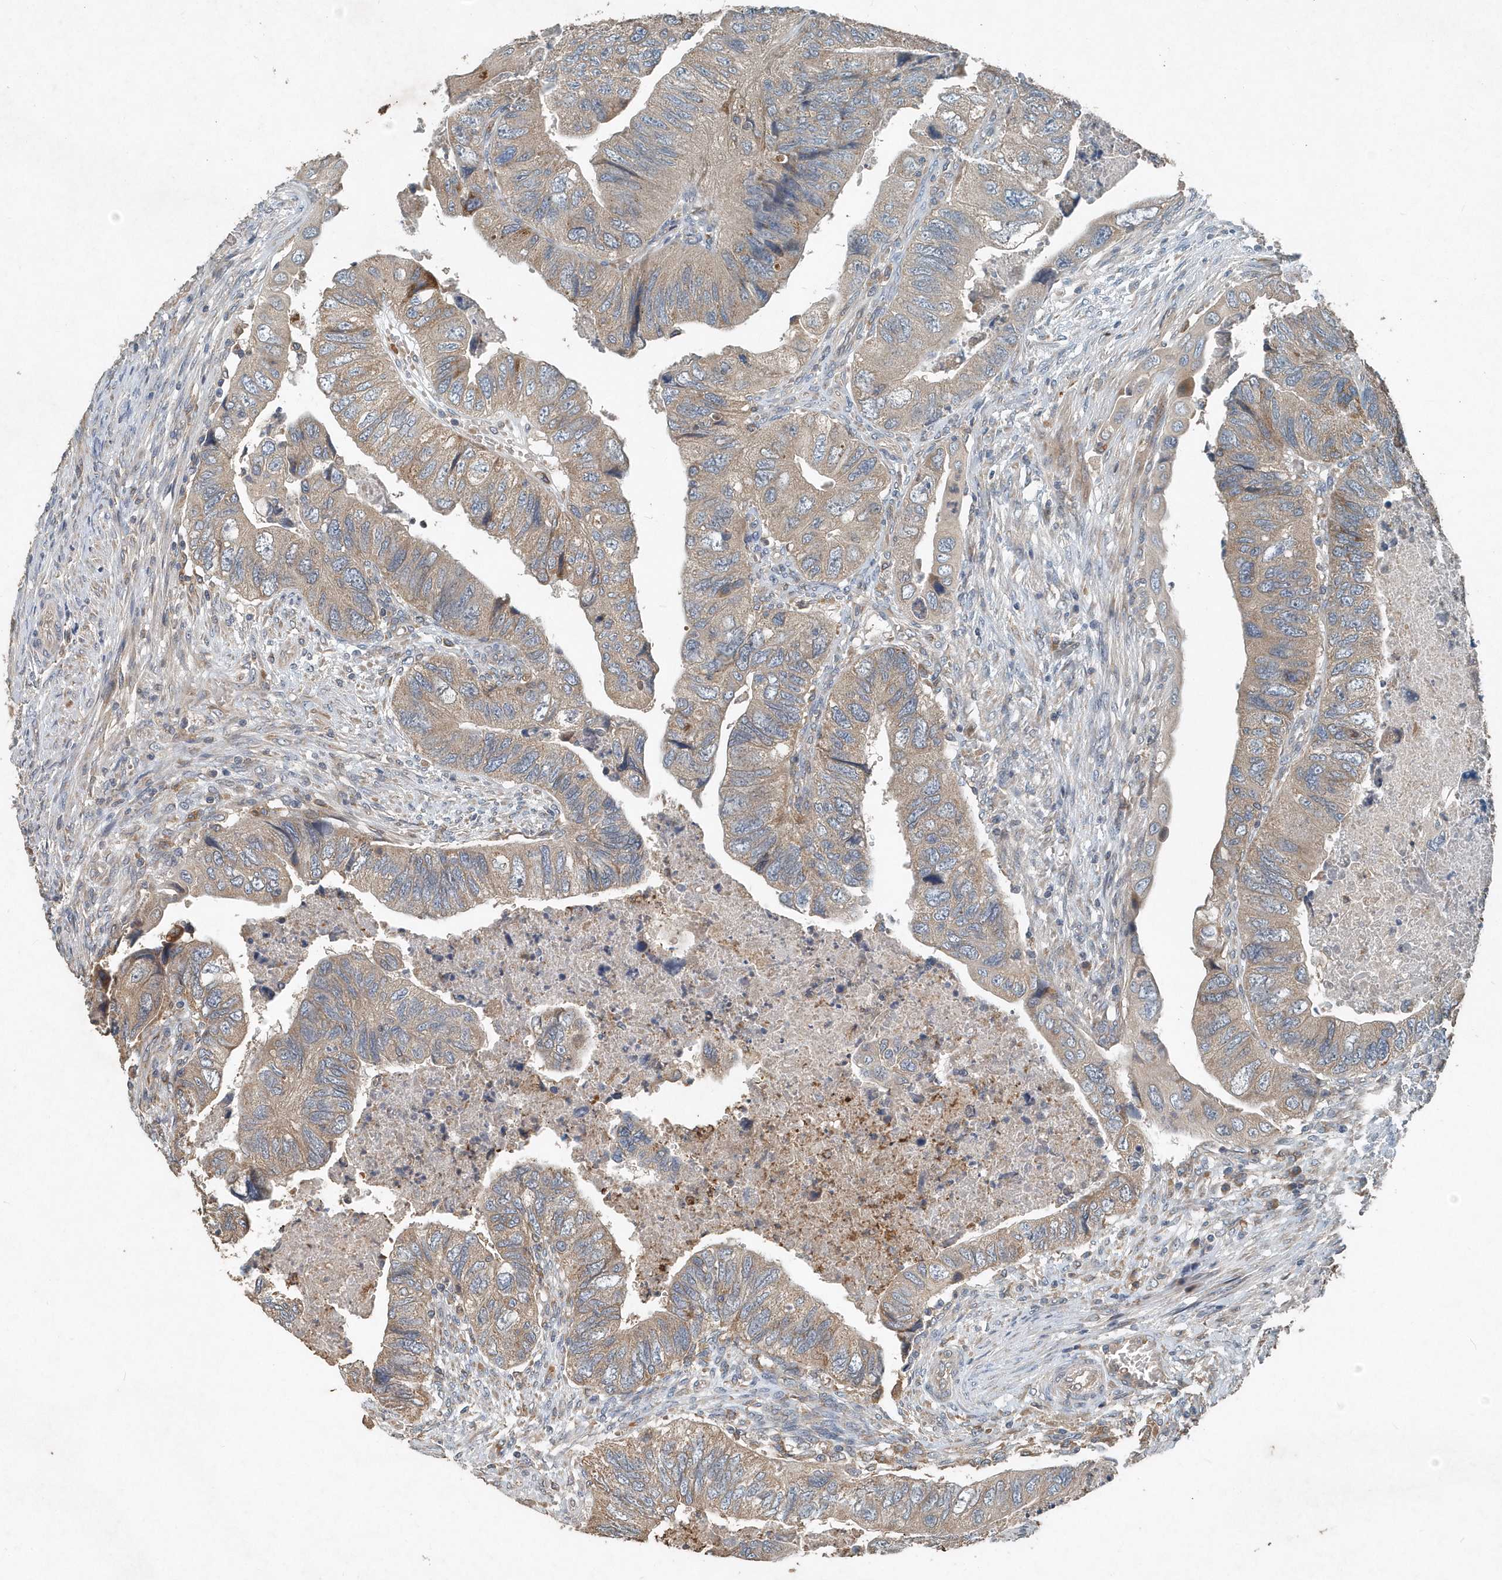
{"staining": {"intensity": "weak", "quantity": ">75%", "location": "cytoplasmic/membranous"}, "tissue": "colorectal cancer", "cell_type": "Tumor cells", "image_type": "cancer", "snomed": [{"axis": "morphology", "description": "Adenocarcinoma, NOS"}, {"axis": "topography", "description": "Rectum"}], "caption": "There is low levels of weak cytoplasmic/membranous staining in tumor cells of colorectal cancer (adenocarcinoma), as demonstrated by immunohistochemical staining (brown color).", "gene": "SCFD2", "patient": {"sex": "male", "age": 63}}